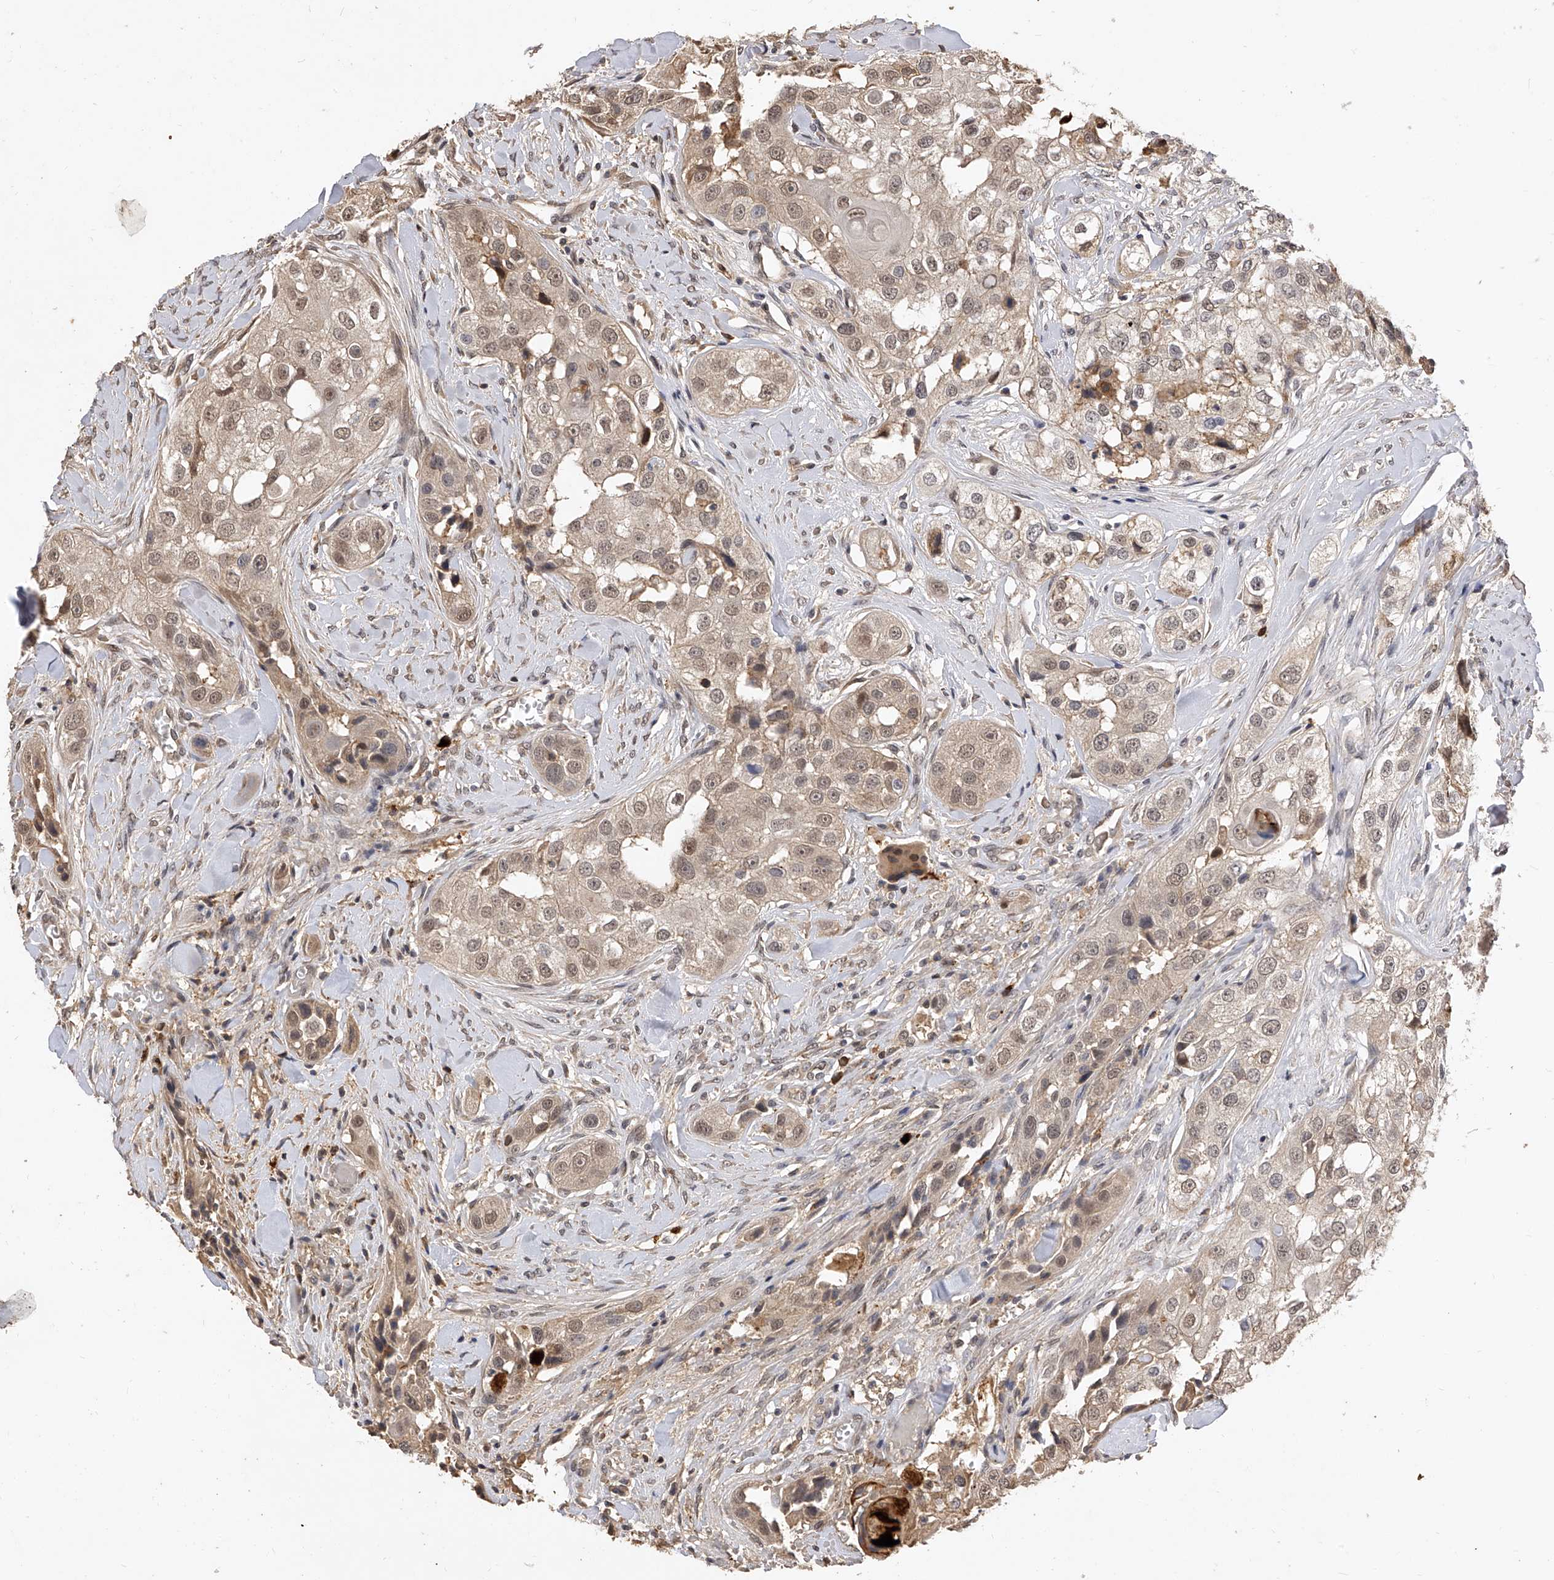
{"staining": {"intensity": "weak", "quantity": ">75%", "location": "cytoplasmic/membranous,nuclear"}, "tissue": "head and neck cancer", "cell_type": "Tumor cells", "image_type": "cancer", "snomed": [{"axis": "morphology", "description": "Normal tissue, NOS"}, {"axis": "morphology", "description": "Squamous cell carcinoma, NOS"}, {"axis": "topography", "description": "Skeletal muscle"}, {"axis": "topography", "description": "Head-Neck"}], "caption": "The image reveals a brown stain indicating the presence of a protein in the cytoplasmic/membranous and nuclear of tumor cells in head and neck squamous cell carcinoma. Nuclei are stained in blue.", "gene": "CFAP410", "patient": {"sex": "male", "age": 51}}